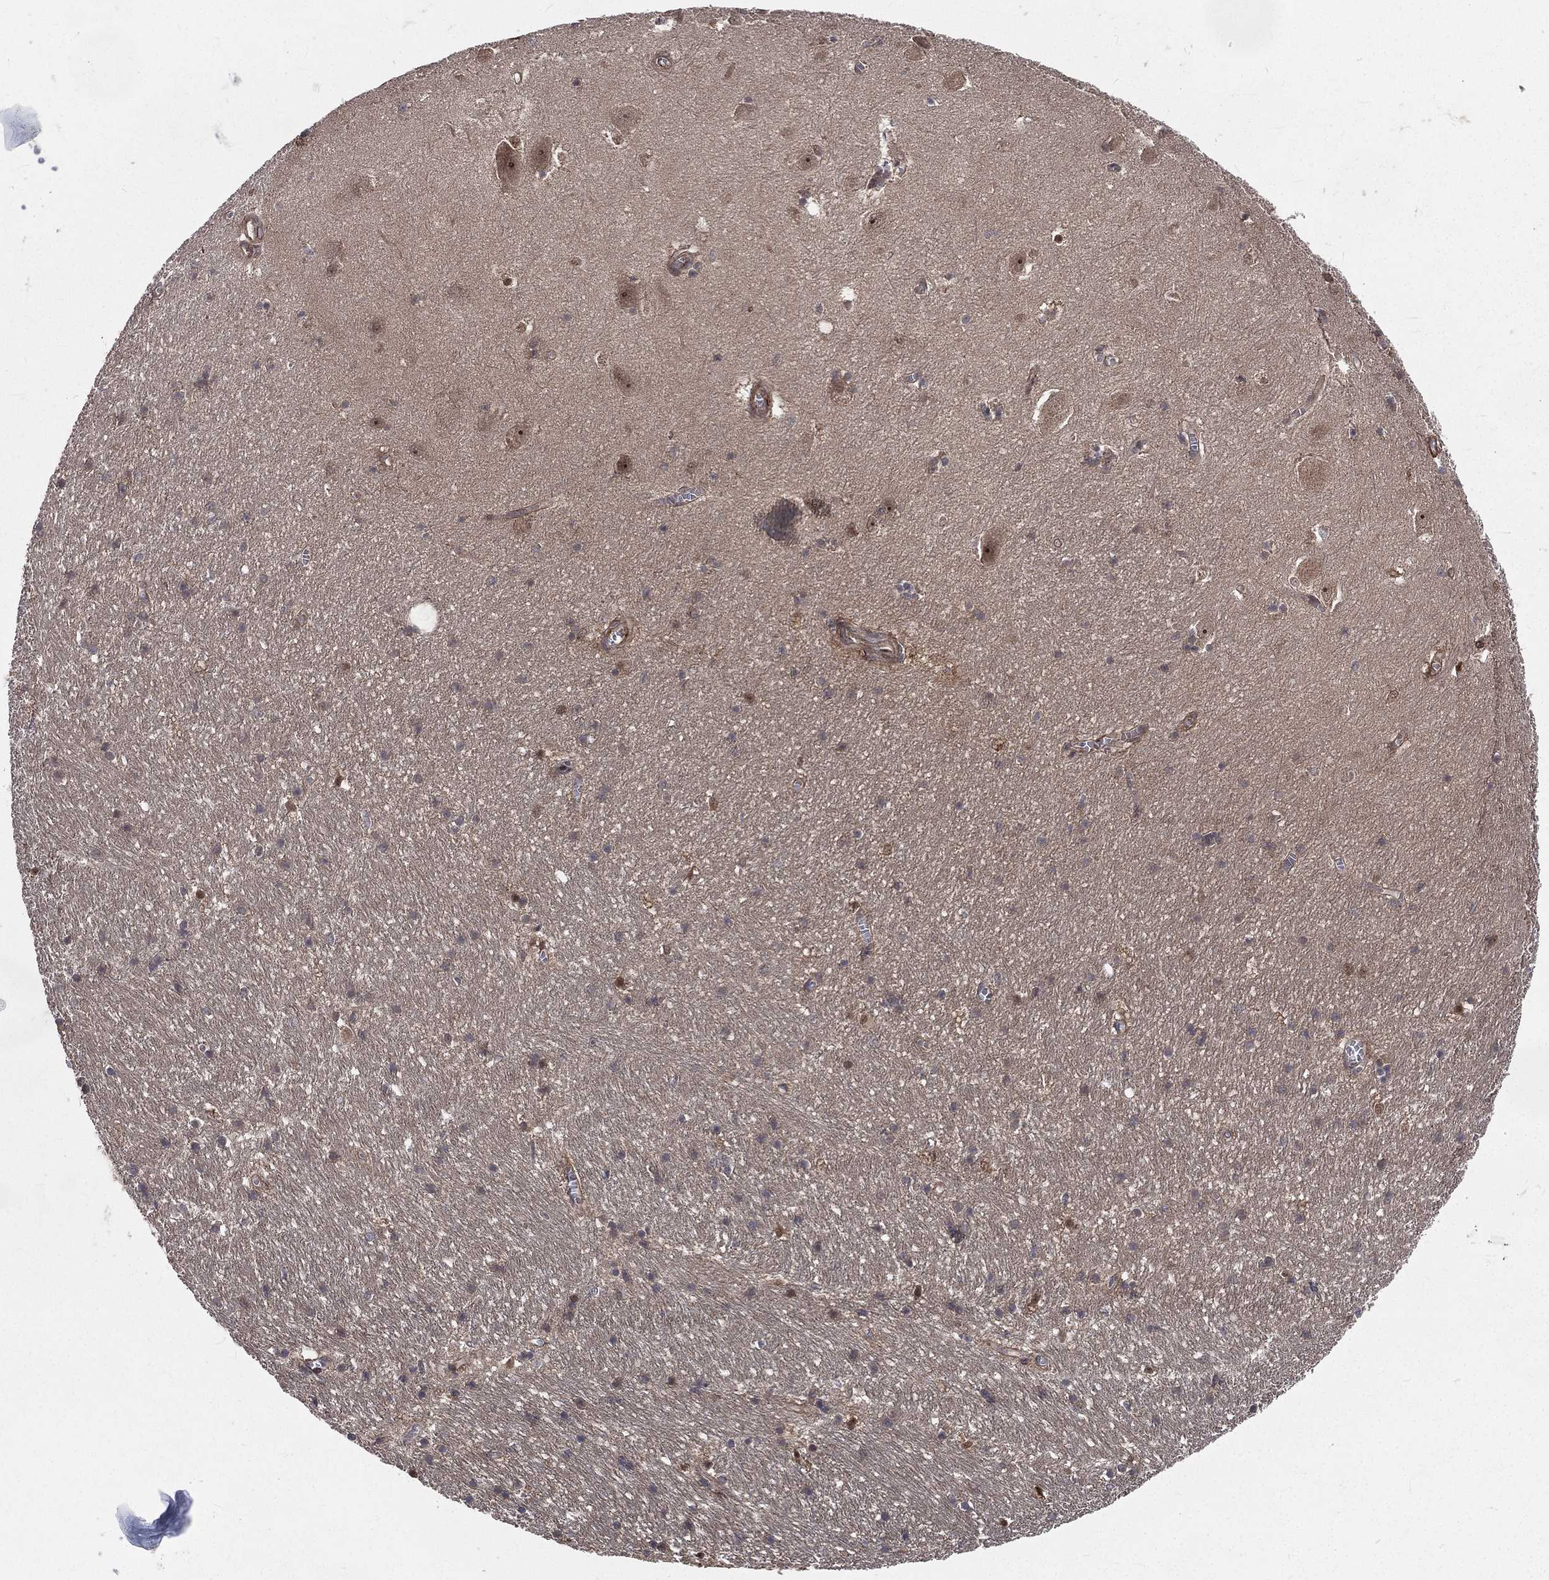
{"staining": {"intensity": "negative", "quantity": "none", "location": "none"}, "tissue": "hippocampus", "cell_type": "Glial cells", "image_type": "normal", "snomed": [{"axis": "morphology", "description": "Normal tissue, NOS"}, {"axis": "topography", "description": "Hippocampus"}], "caption": "Immunohistochemistry micrograph of normal hippocampus: hippocampus stained with DAB reveals no significant protein positivity in glial cells.", "gene": "ARL3", "patient": {"sex": "female", "age": 64}}